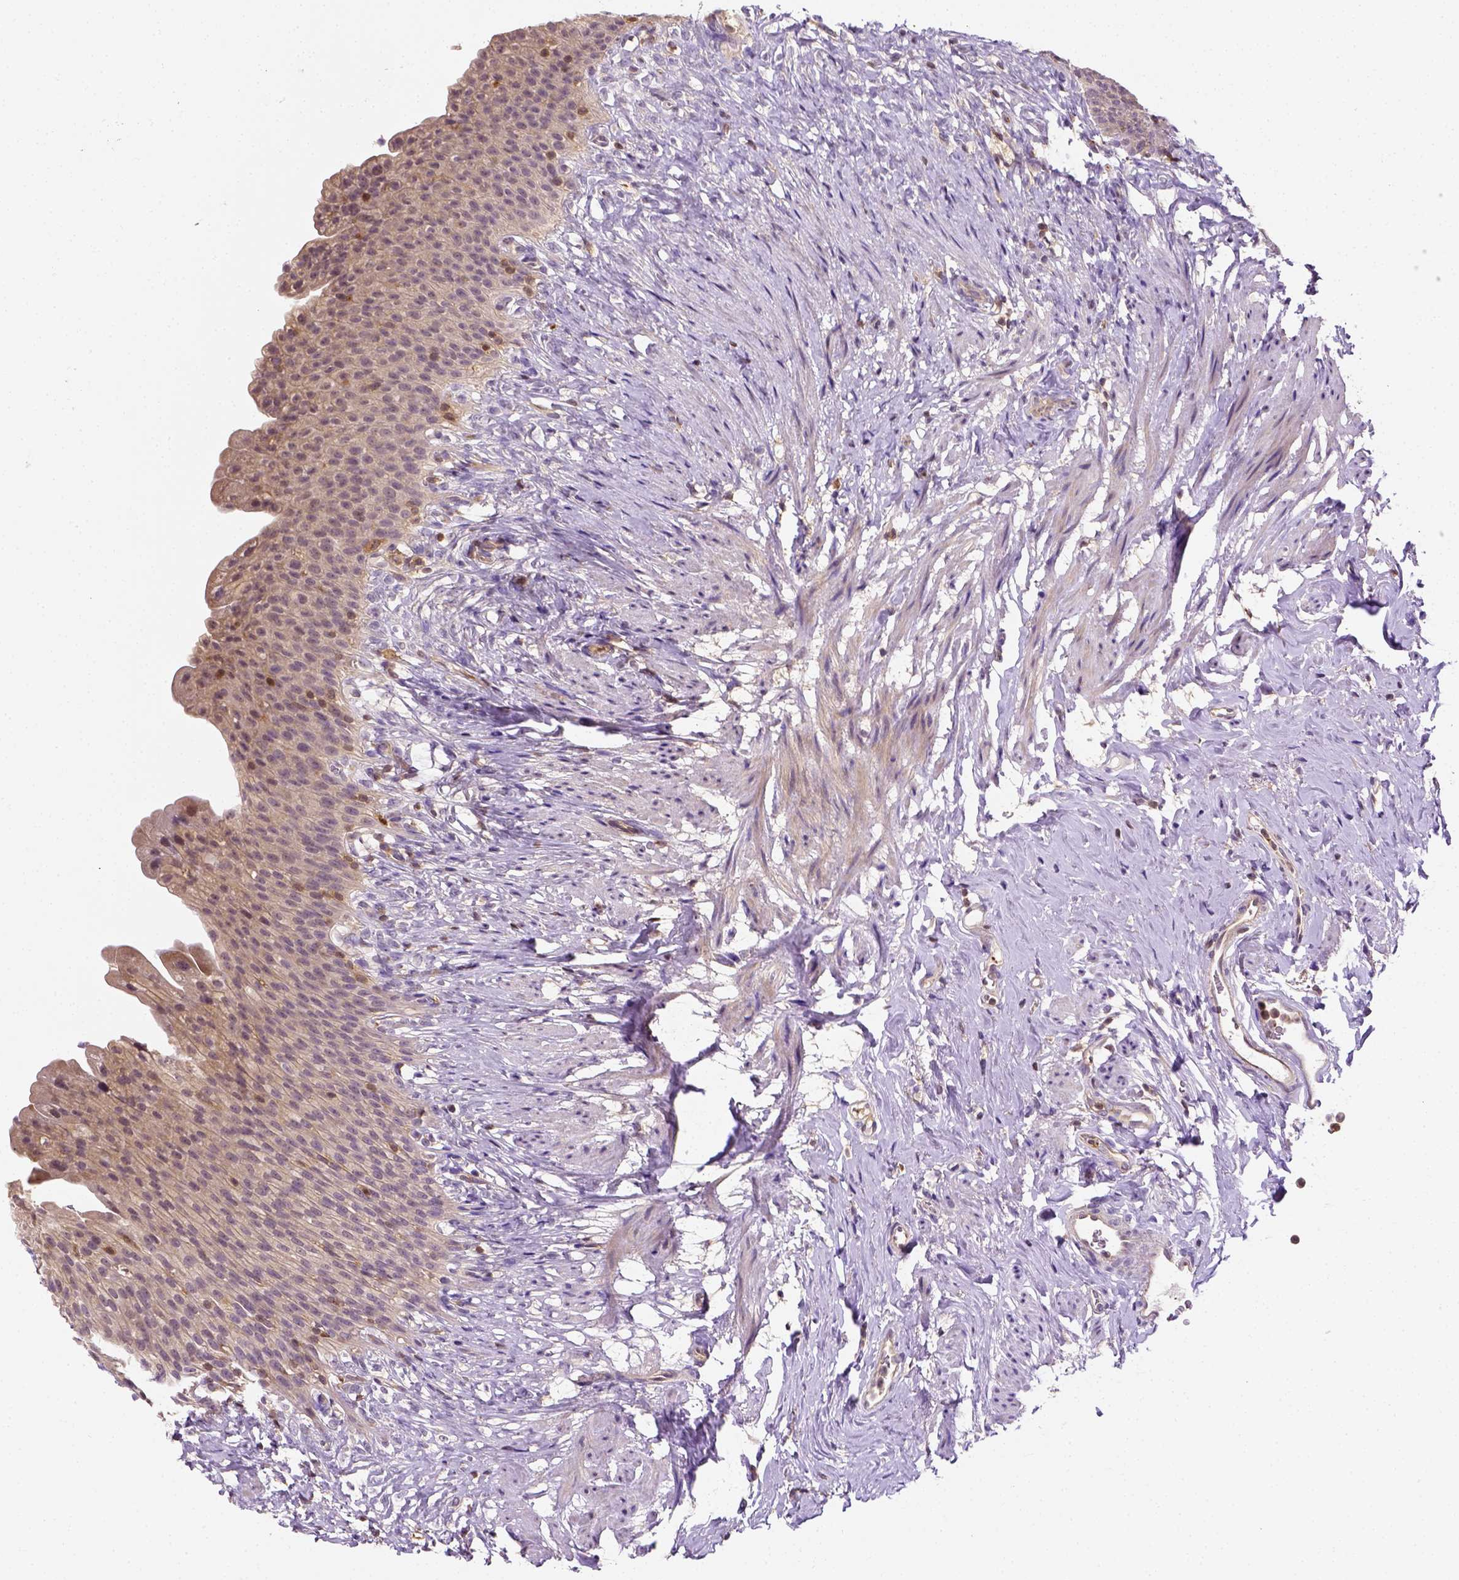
{"staining": {"intensity": "negative", "quantity": "none", "location": "none"}, "tissue": "urinary bladder", "cell_type": "Urothelial cells", "image_type": "normal", "snomed": [{"axis": "morphology", "description": "Normal tissue, NOS"}, {"axis": "topography", "description": "Urinary bladder"}, {"axis": "topography", "description": "Prostate"}], "caption": "DAB immunohistochemical staining of benign urinary bladder shows no significant positivity in urothelial cells. (Immunohistochemistry, brightfield microscopy, high magnification).", "gene": "MATK", "patient": {"sex": "male", "age": 76}}